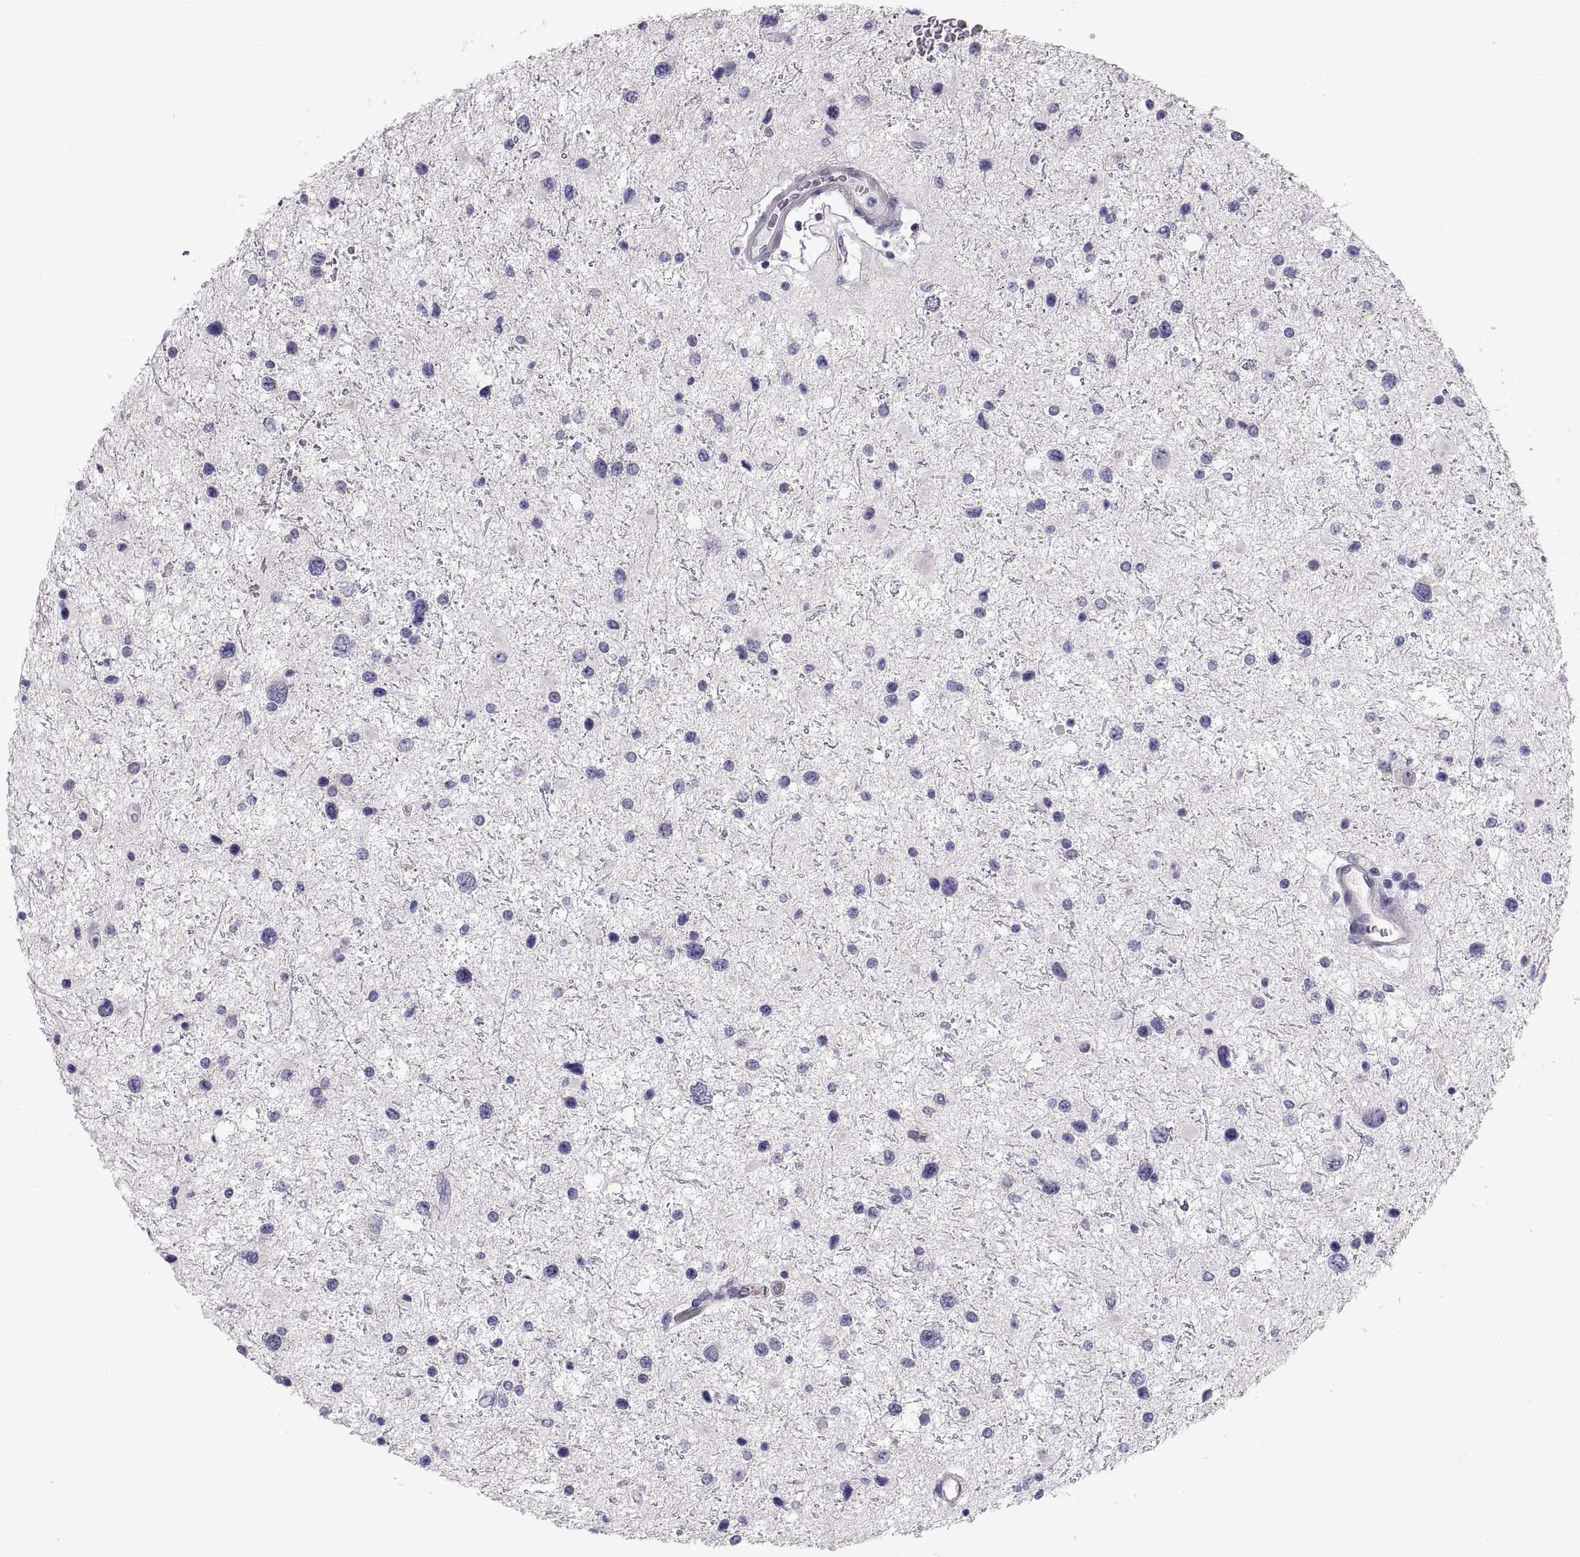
{"staining": {"intensity": "negative", "quantity": "none", "location": "none"}, "tissue": "glioma", "cell_type": "Tumor cells", "image_type": "cancer", "snomed": [{"axis": "morphology", "description": "Glioma, malignant, Low grade"}, {"axis": "topography", "description": "Brain"}], "caption": "Micrograph shows no protein positivity in tumor cells of malignant low-grade glioma tissue.", "gene": "FAM170A", "patient": {"sex": "female", "age": 32}}